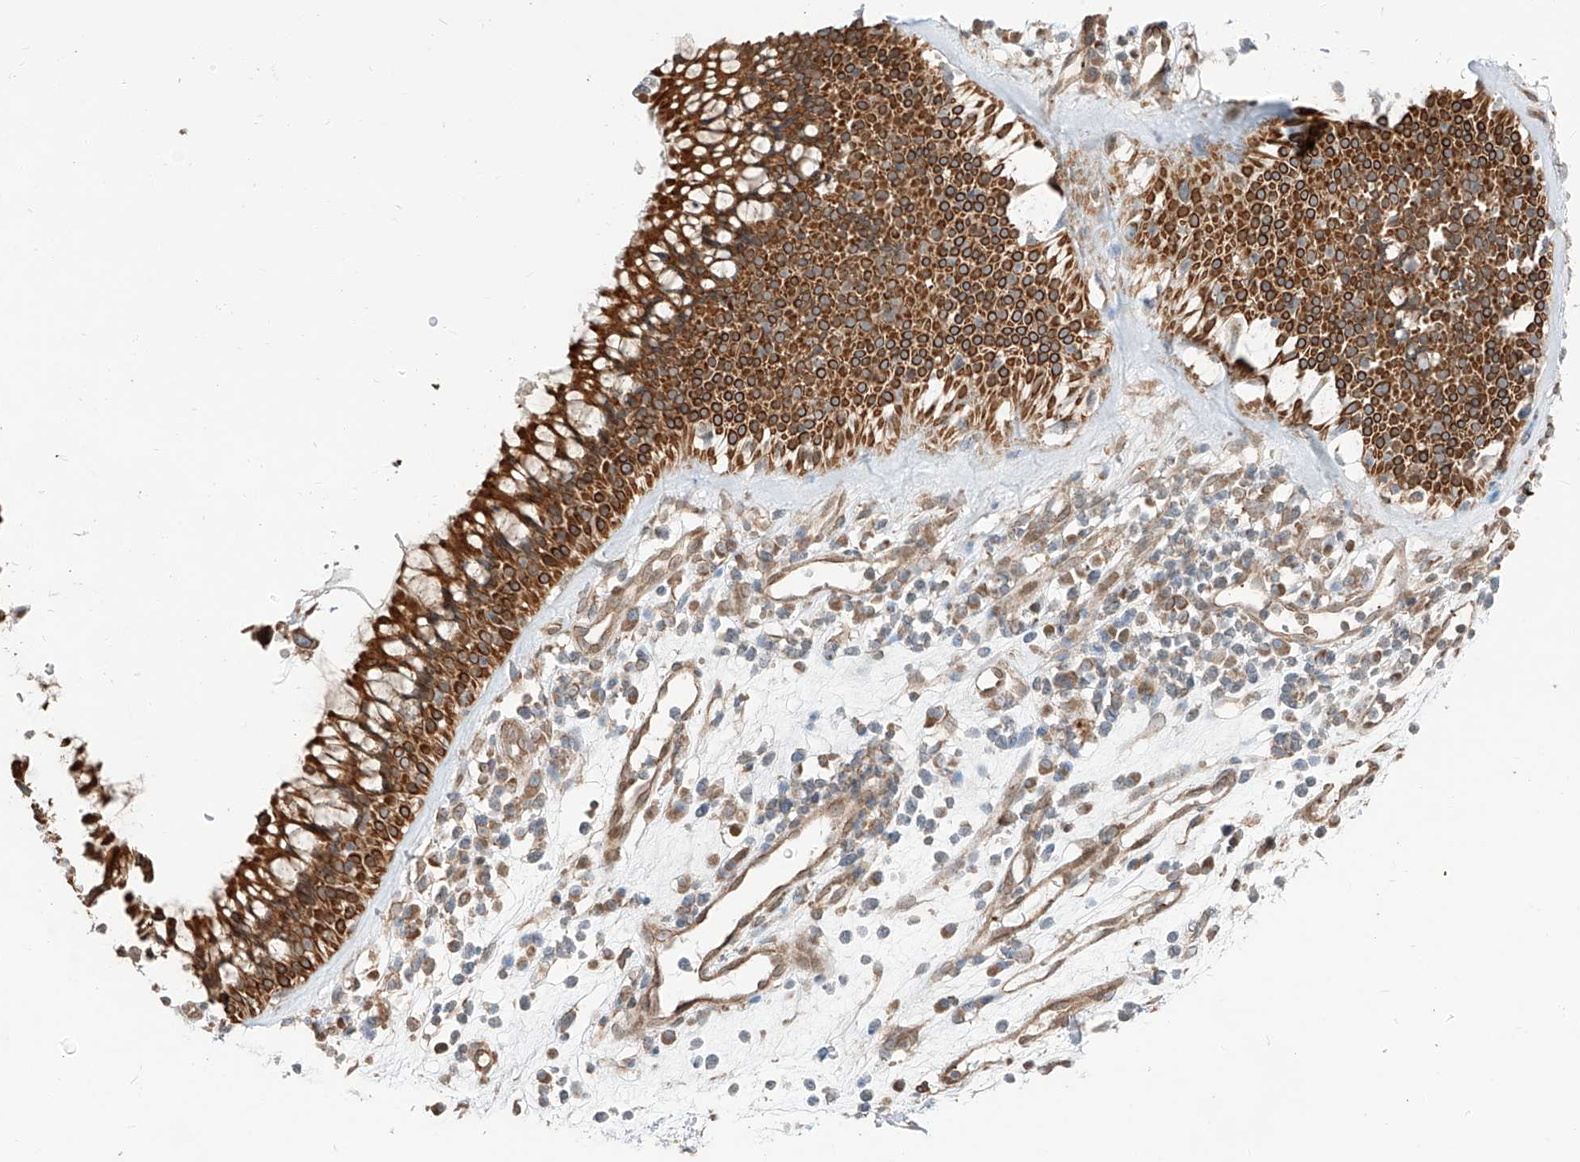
{"staining": {"intensity": "strong", "quantity": ">75%", "location": "cytoplasmic/membranous"}, "tissue": "nasopharynx", "cell_type": "Respiratory epithelial cells", "image_type": "normal", "snomed": [{"axis": "morphology", "description": "Normal tissue, NOS"}, {"axis": "morphology", "description": "Inflammation, NOS"}, {"axis": "morphology", "description": "Malignant melanoma, Metastatic site"}, {"axis": "topography", "description": "Nasopharynx"}], "caption": "Respiratory epithelial cells exhibit strong cytoplasmic/membranous positivity in about >75% of cells in unremarkable nasopharynx.", "gene": "CEP162", "patient": {"sex": "male", "age": 70}}